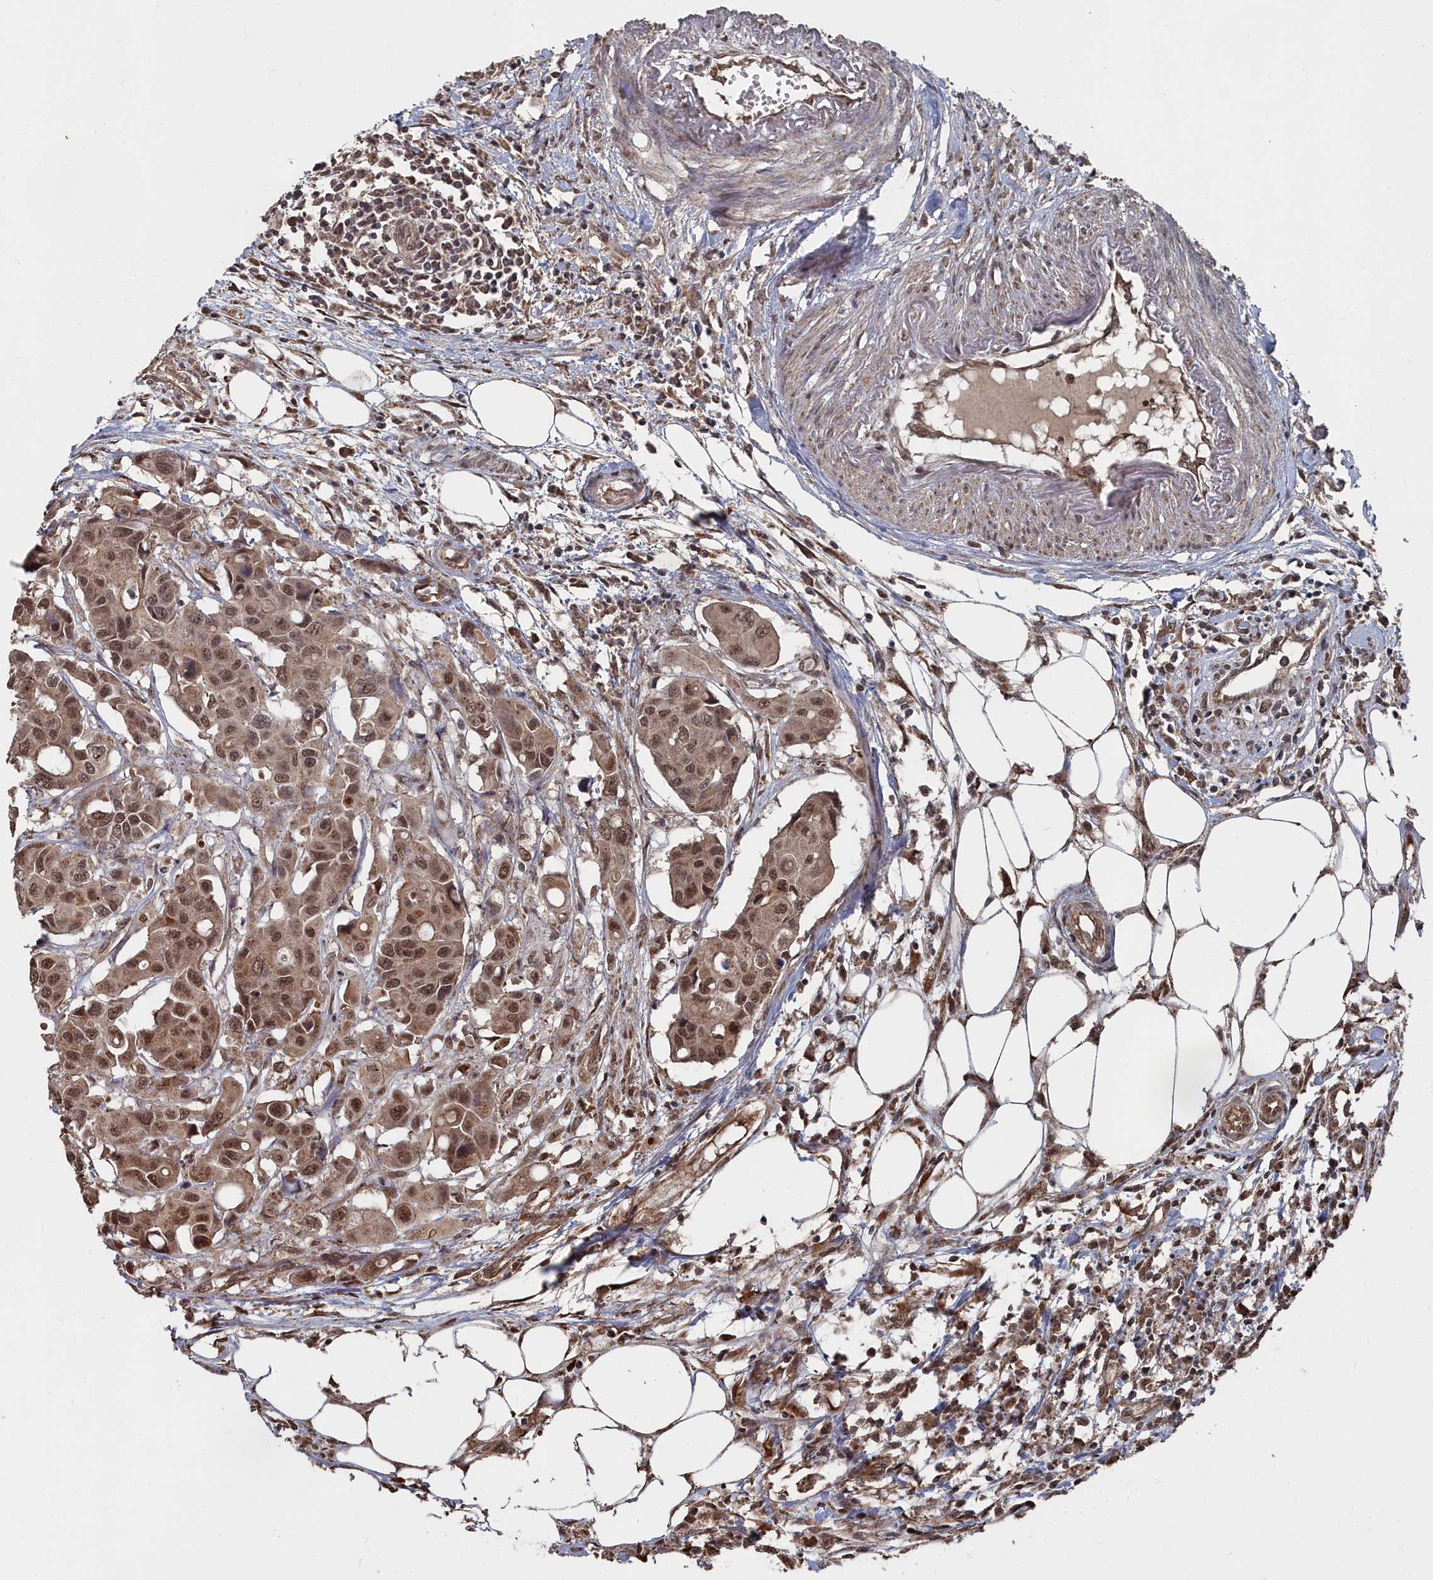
{"staining": {"intensity": "moderate", "quantity": ">75%", "location": "cytoplasmic/membranous,nuclear"}, "tissue": "colorectal cancer", "cell_type": "Tumor cells", "image_type": "cancer", "snomed": [{"axis": "morphology", "description": "Adenocarcinoma, NOS"}, {"axis": "topography", "description": "Colon"}], "caption": "Protein analysis of colorectal cancer tissue shows moderate cytoplasmic/membranous and nuclear positivity in approximately >75% of tumor cells.", "gene": "CCNP", "patient": {"sex": "male", "age": 77}}